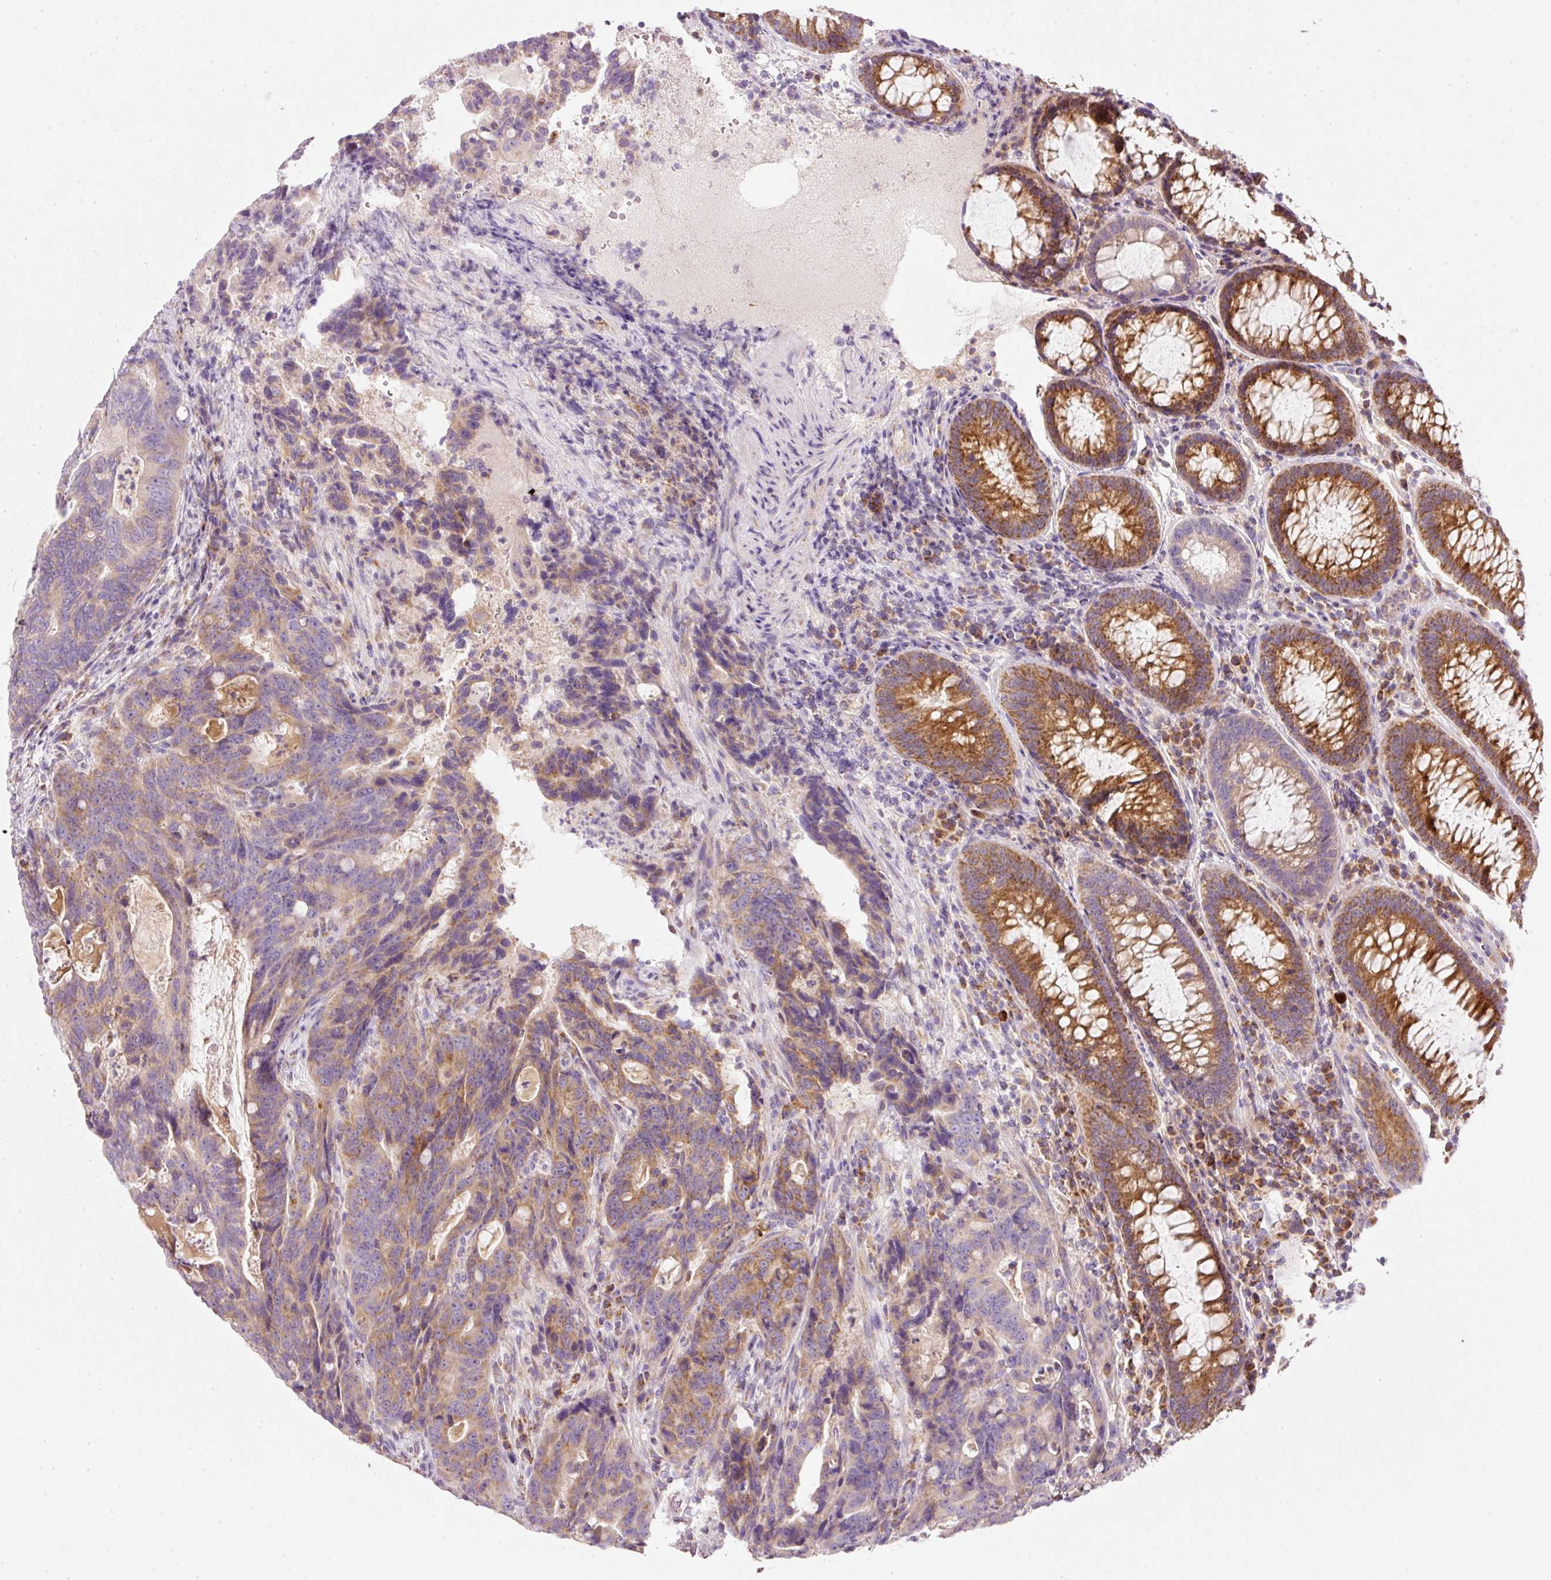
{"staining": {"intensity": "moderate", "quantity": ">75%", "location": "cytoplasmic/membranous"}, "tissue": "colorectal cancer", "cell_type": "Tumor cells", "image_type": "cancer", "snomed": [{"axis": "morphology", "description": "Adenocarcinoma, NOS"}, {"axis": "topography", "description": "Colon"}], "caption": "Colorectal cancer (adenocarcinoma) tissue demonstrates moderate cytoplasmic/membranous positivity in about >75% of tumor cells, visualized by immunohistochemistry. (Stains: DAB (3,3'-diaminobenzidine) in brown, nuclei in blue, Microscopy: brightfield microscopy at high magnification).", "gene": "NDUFA1", "patient": {"sex": "female", "age": 82}}